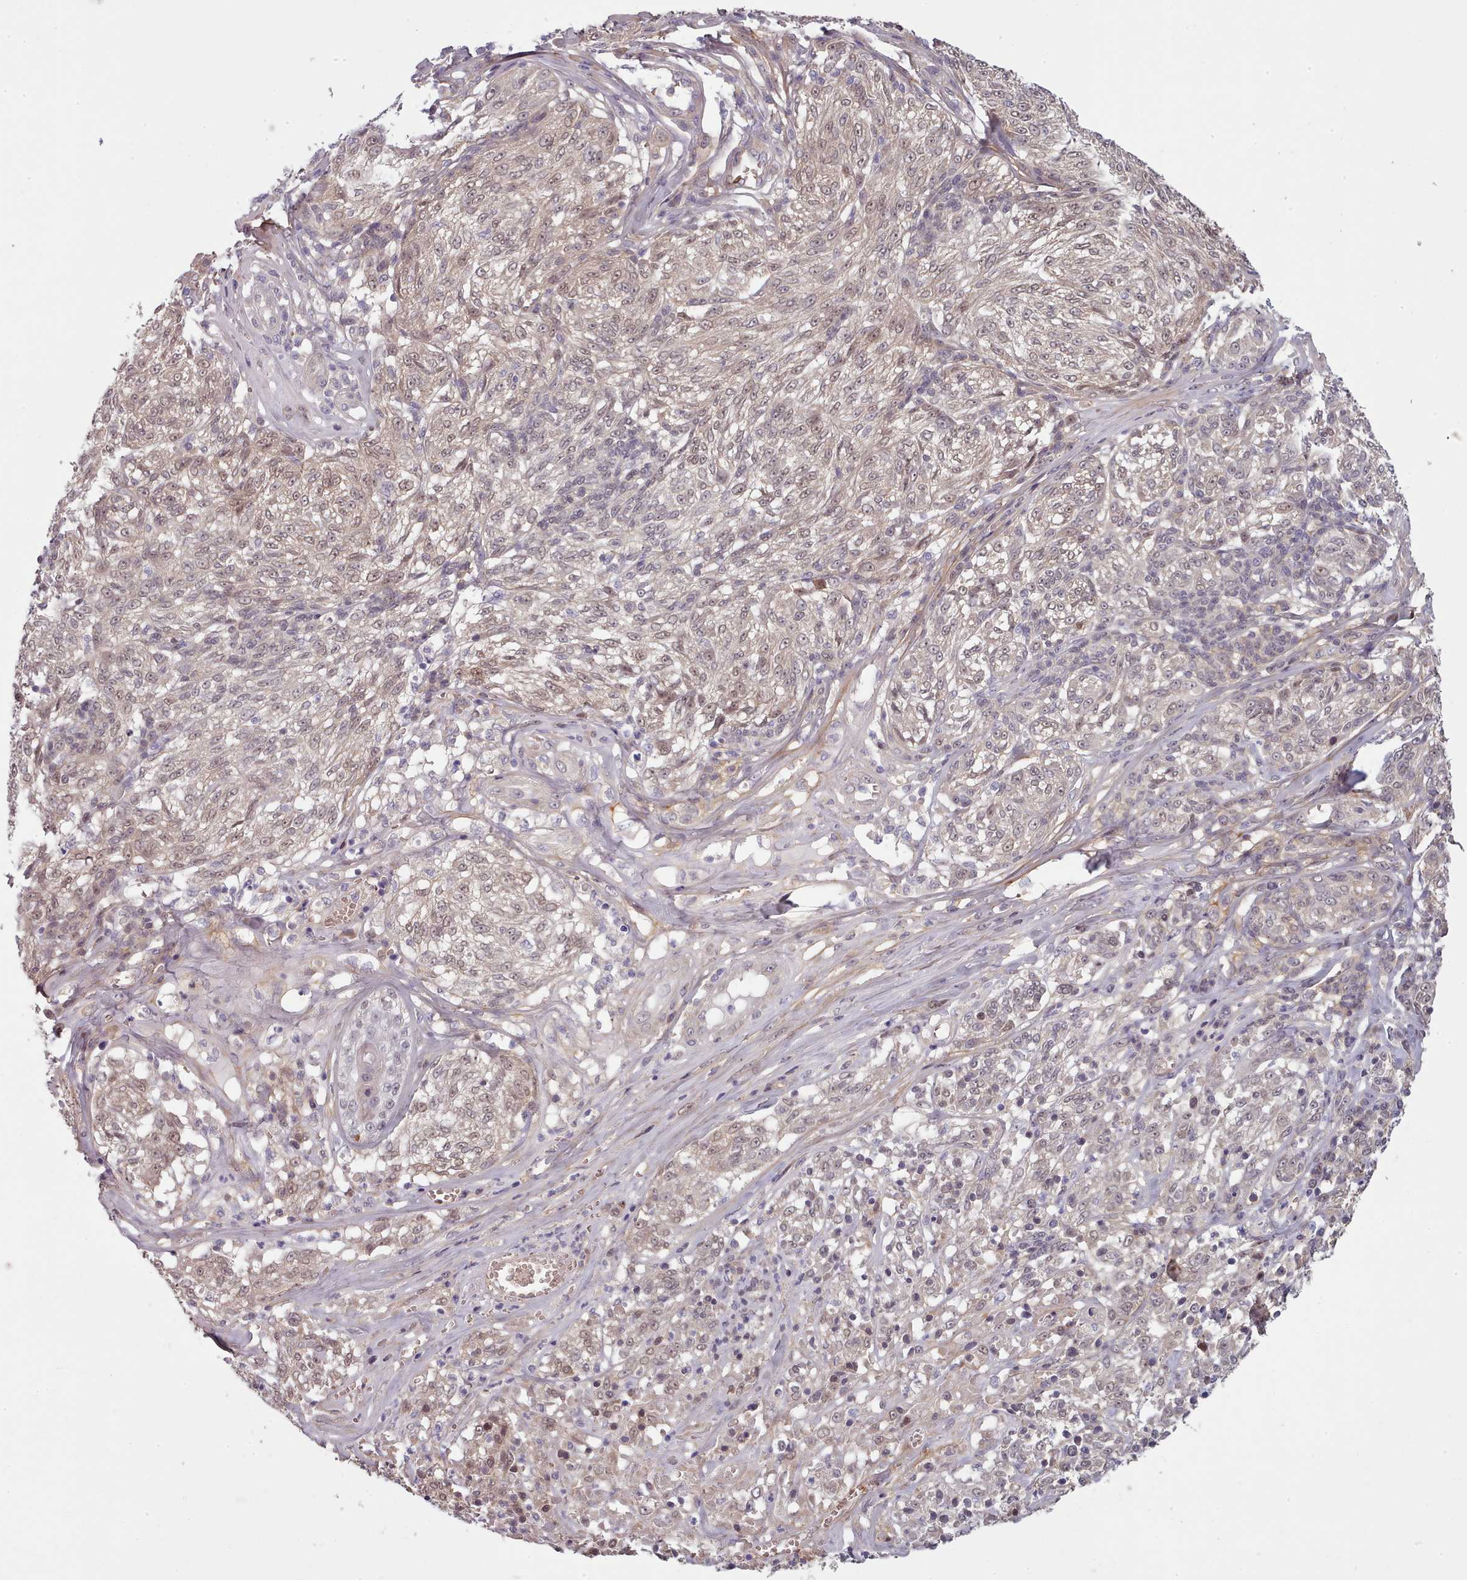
{"staining": {"intensity": "weak", "quantity": ">75%", "location": "nuclear"}, "tissue": "melanoma", "cell_type": "Tumor cells", "image_type": "cancer", "snomed": [{"axis": "morphology", "description": "Malignant melanoma, NOS"}, {"axis": "topography", "description": "Skin"}], "caption": "Human malignant melanoma stained for a protein (brown) shows weak nuclear positive expression in about >75% of tumor cells.", "gene": "CLNS1A", "patient": {"sex": "female", "age": 63}}